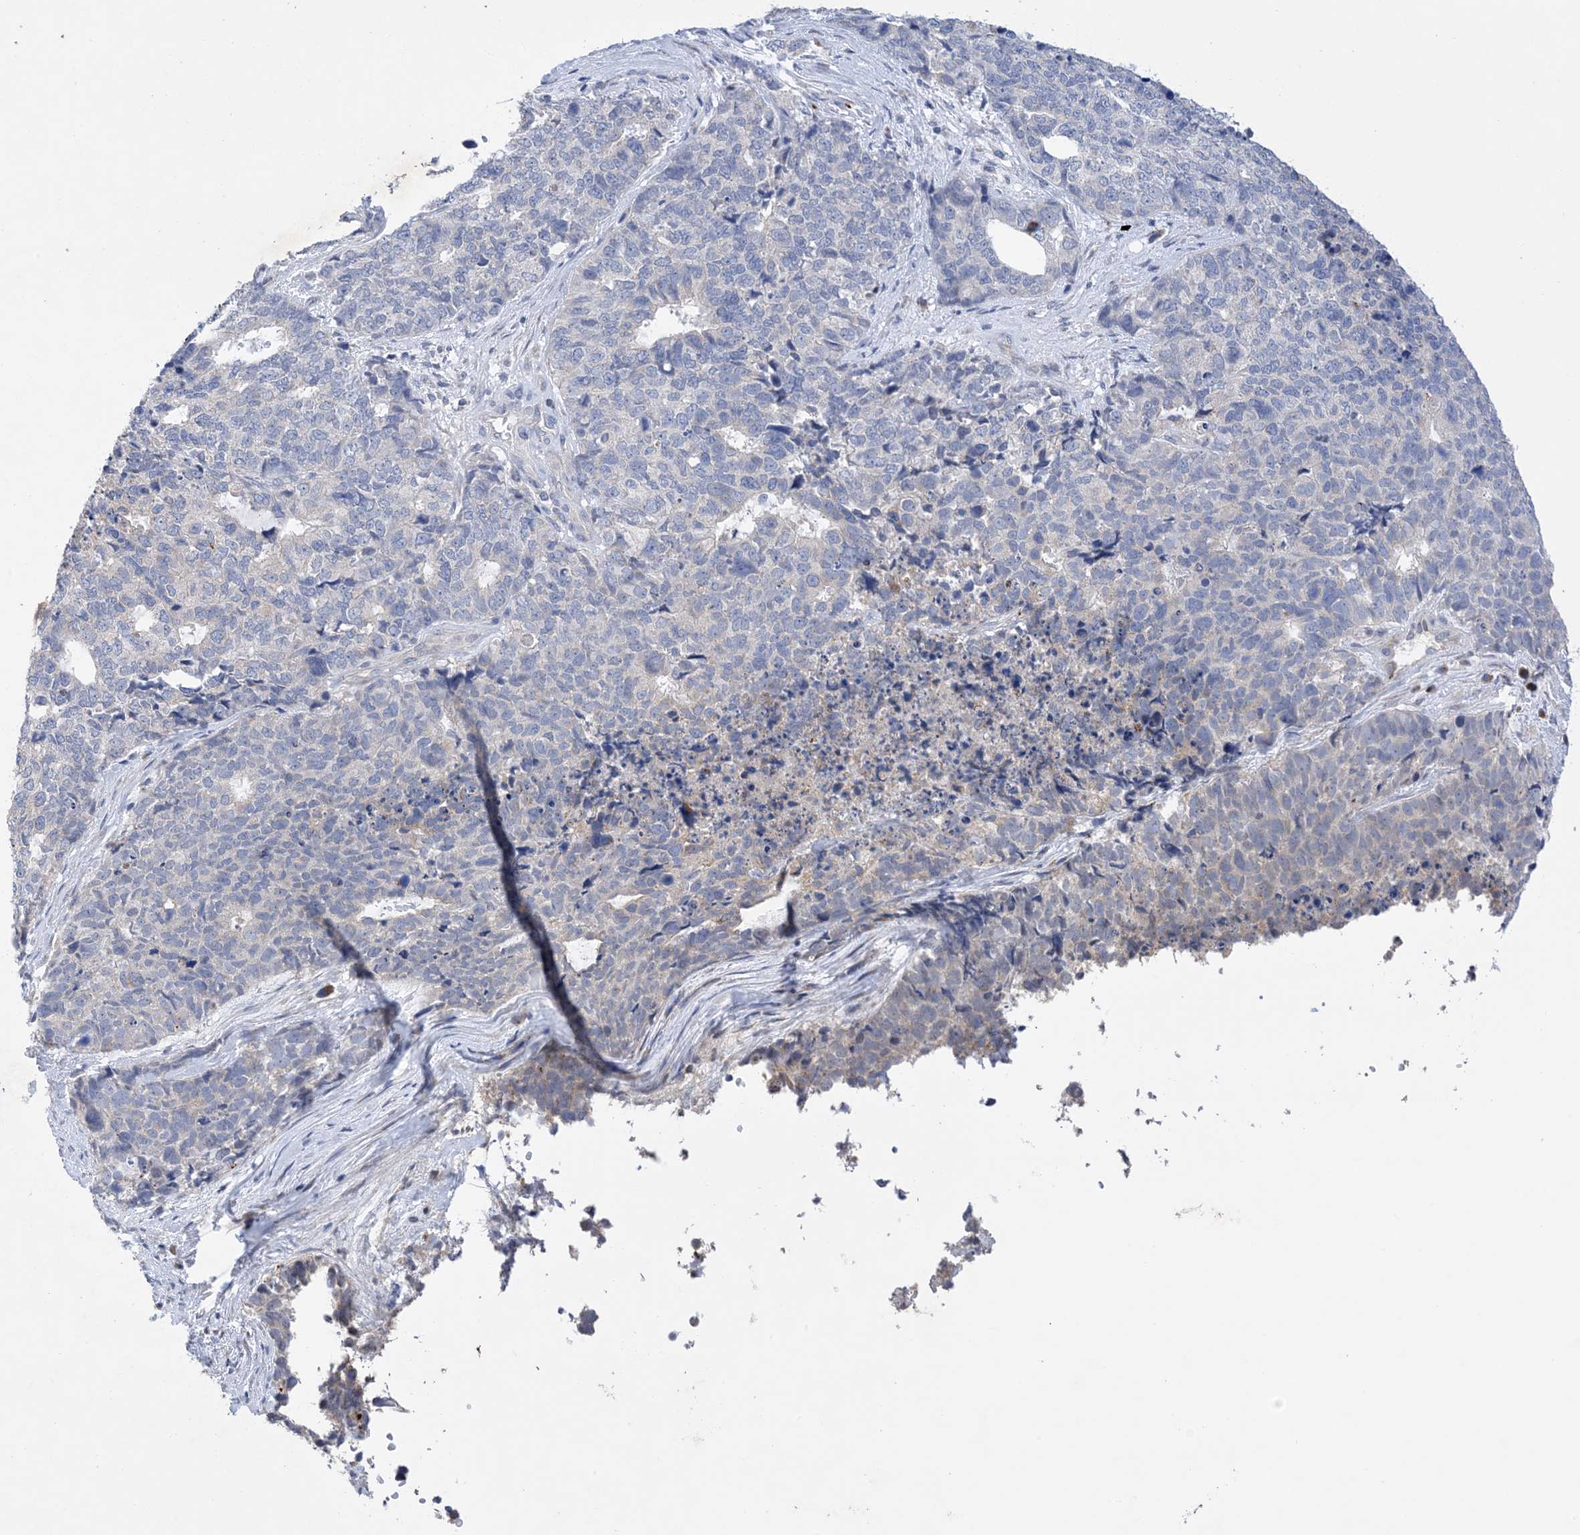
{"staining": {"intensity": "negative", "quantity": "none", "location": "none"}, "tissue": "cervical cancer", "cell_type": "Tumor cells", "image_type": "cancer", "snomed": [{"axis": "morphology", "description": "Squamous cell carcinoma, NOS"}, {"axis": "topography", "description": "Cervix"}], "caption": "DAB immunohistochemical staining of human cervical cancer (squamous cell carcinoma) displays no significant expression in tumor cells. (DAB immunohistochemistry with hematoxylin counter stain).", "gene": "PLK4", "patient": {"sex": "female", "age": 63}}